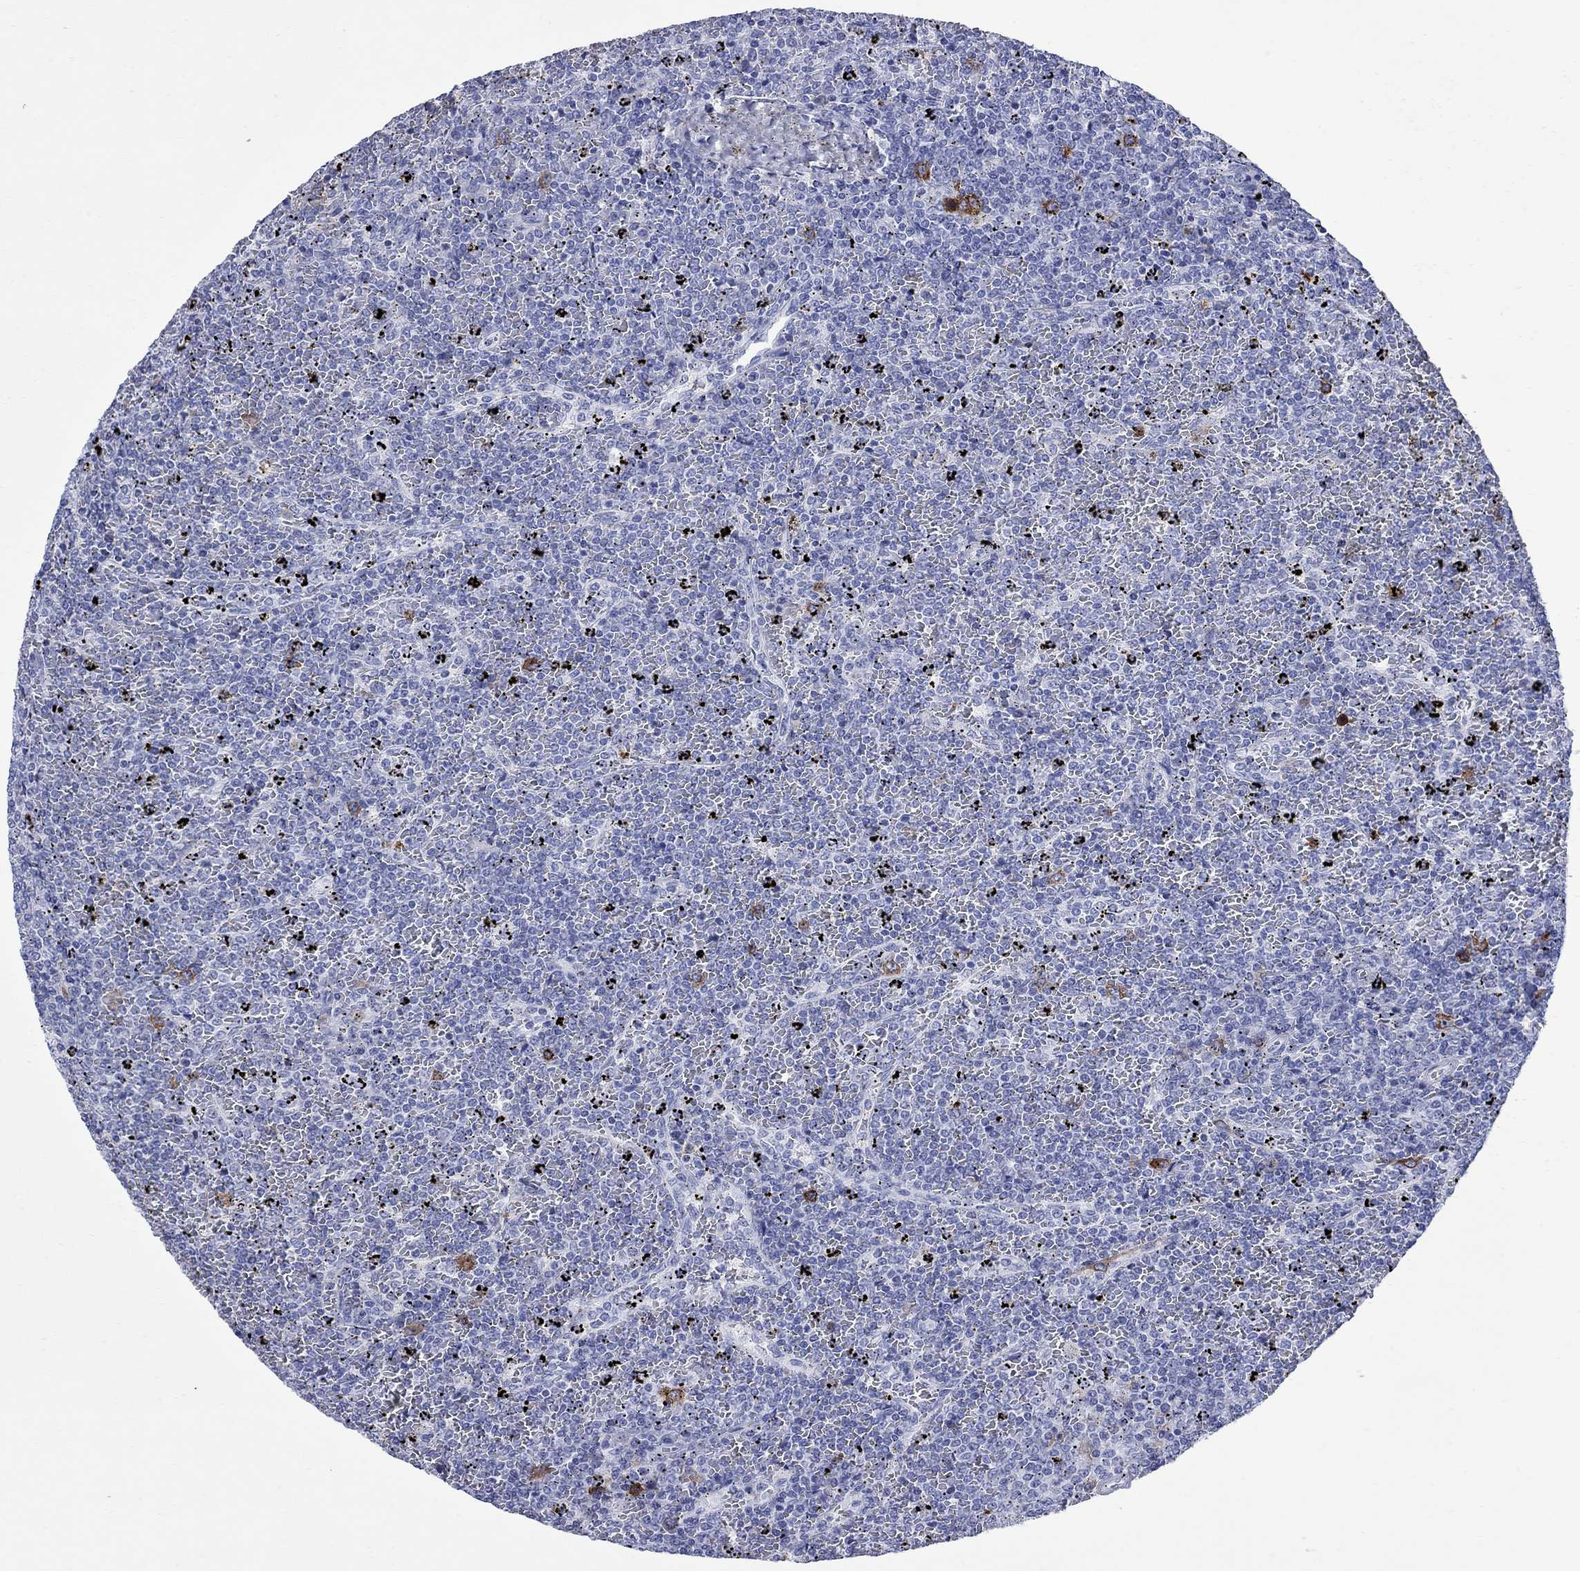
{"staining": {"intensity": "strong", "quantity": "<25%", "location": "cytoplasmic/membranous"}, "tissue": "lymphoma", "cell_type": "Tumor cells", "image_type": "cancer", "snomed": [{"axis": "morphology", "description": "Malignant lymphoma, non-Hodgkin's type, Low grade"}, {"axis": "topography", "description": "Spleen"}], "caption": "Malignant lymphoma, non-Hodgkin's type (low-grade) stained with a brown dye reveals strong cytoplasmic/membranous positive expression in approximately <25% of tumor cells.", "gene": "TACC3", "patient": {"sex": "female", "age": 77}}